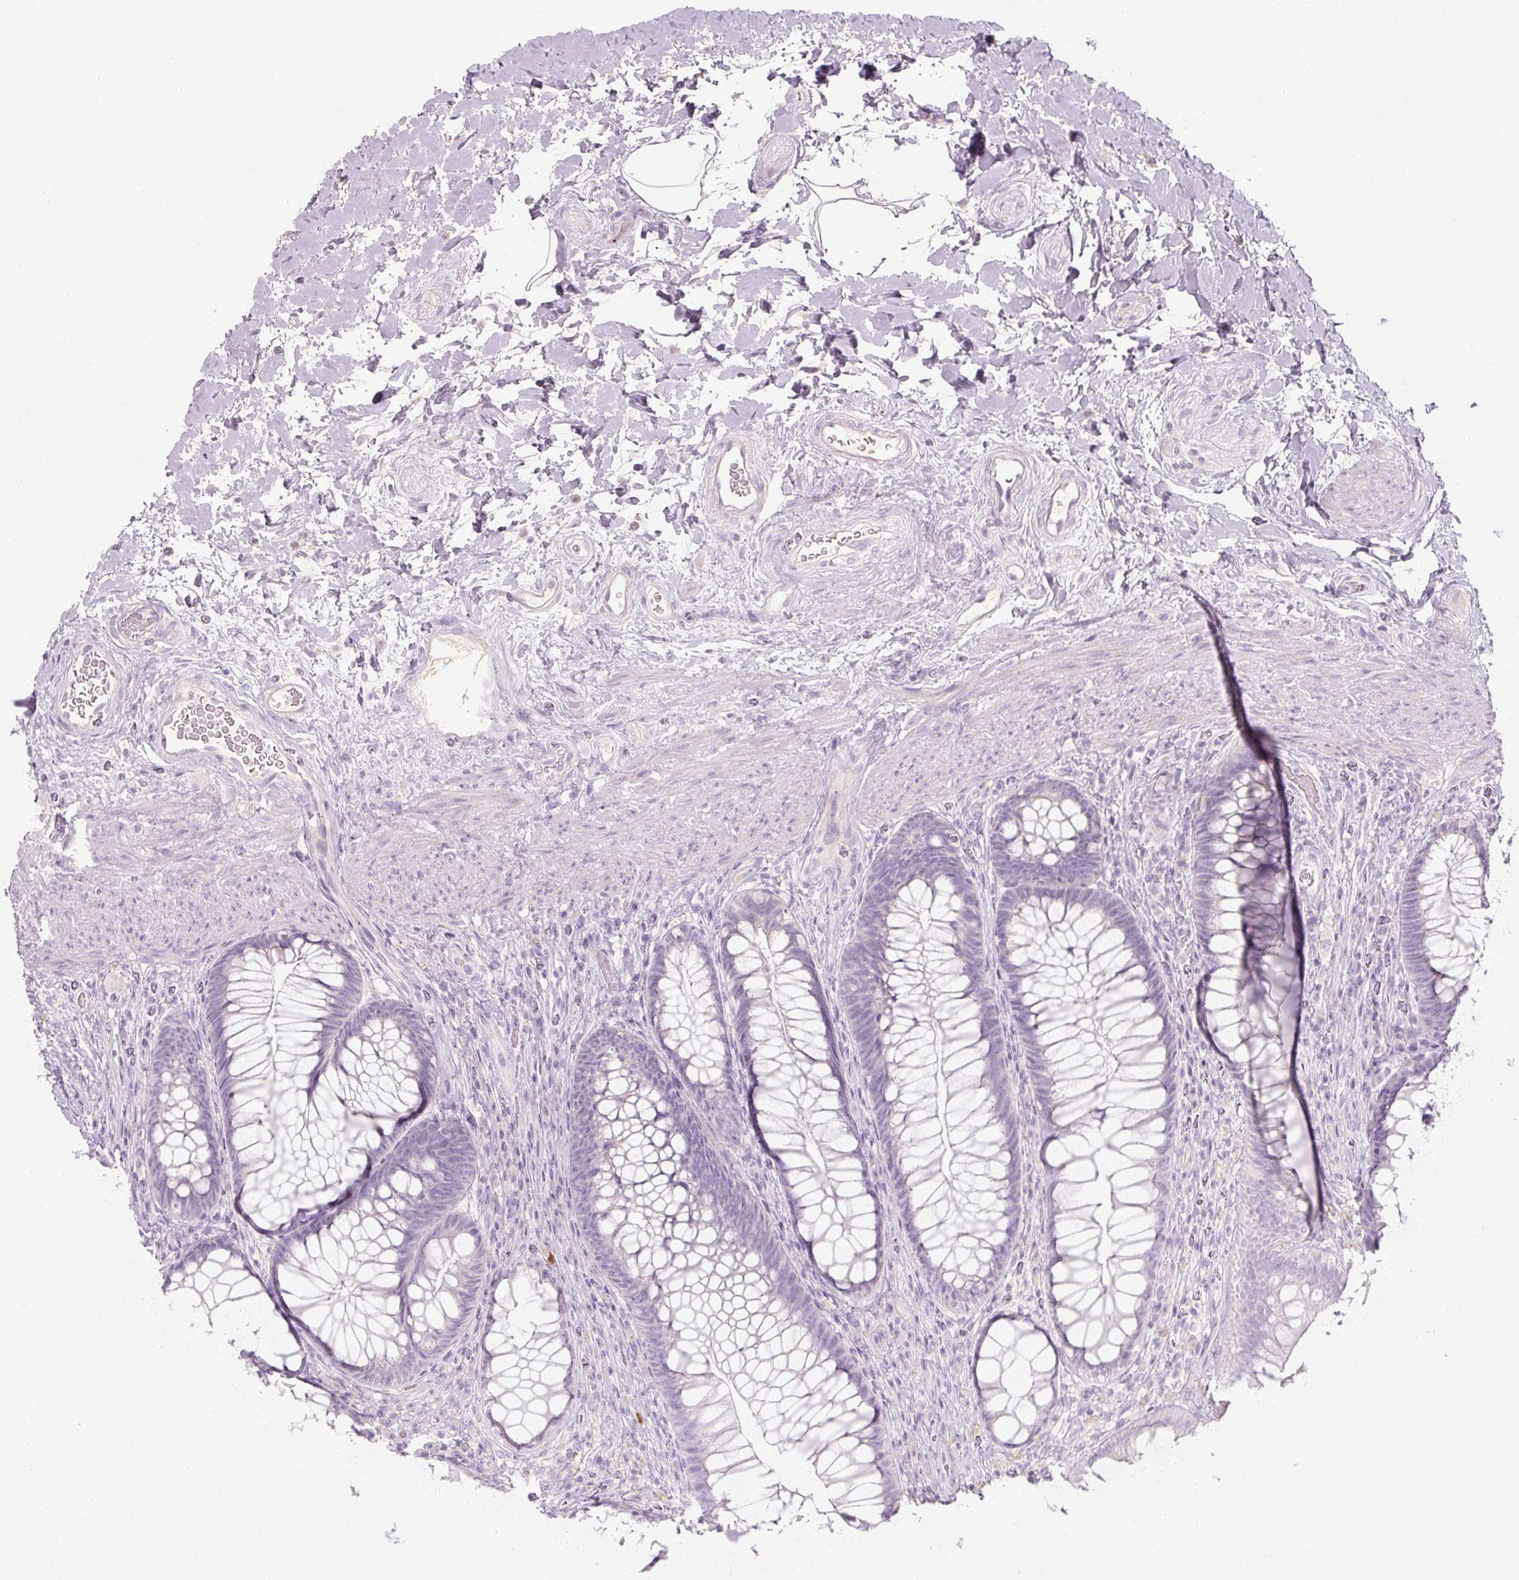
{"staining": {"intensity": "negative", "quantity": "none", "location": "none"}, "tissue": "rectum", "cell_type": "Glandular cells", "image_type": "normal", "snomed": [{"axis": "morphology", "description": "Normal tissue, NOS"}, {"axis": "topography", "description": "Rectum"}], "caption": "Immunohistochemistry image of normal rectum stained for a protein (brown), which displays no positivity in glandular cells. The staining was performed using DAB to visualize the protein expression in brown, while the nuclei were stained in blue with hematoxylin (Magnification: 20x).", "gene": "NFE2L3", "patient": {"sex": "male", "age": 53}}